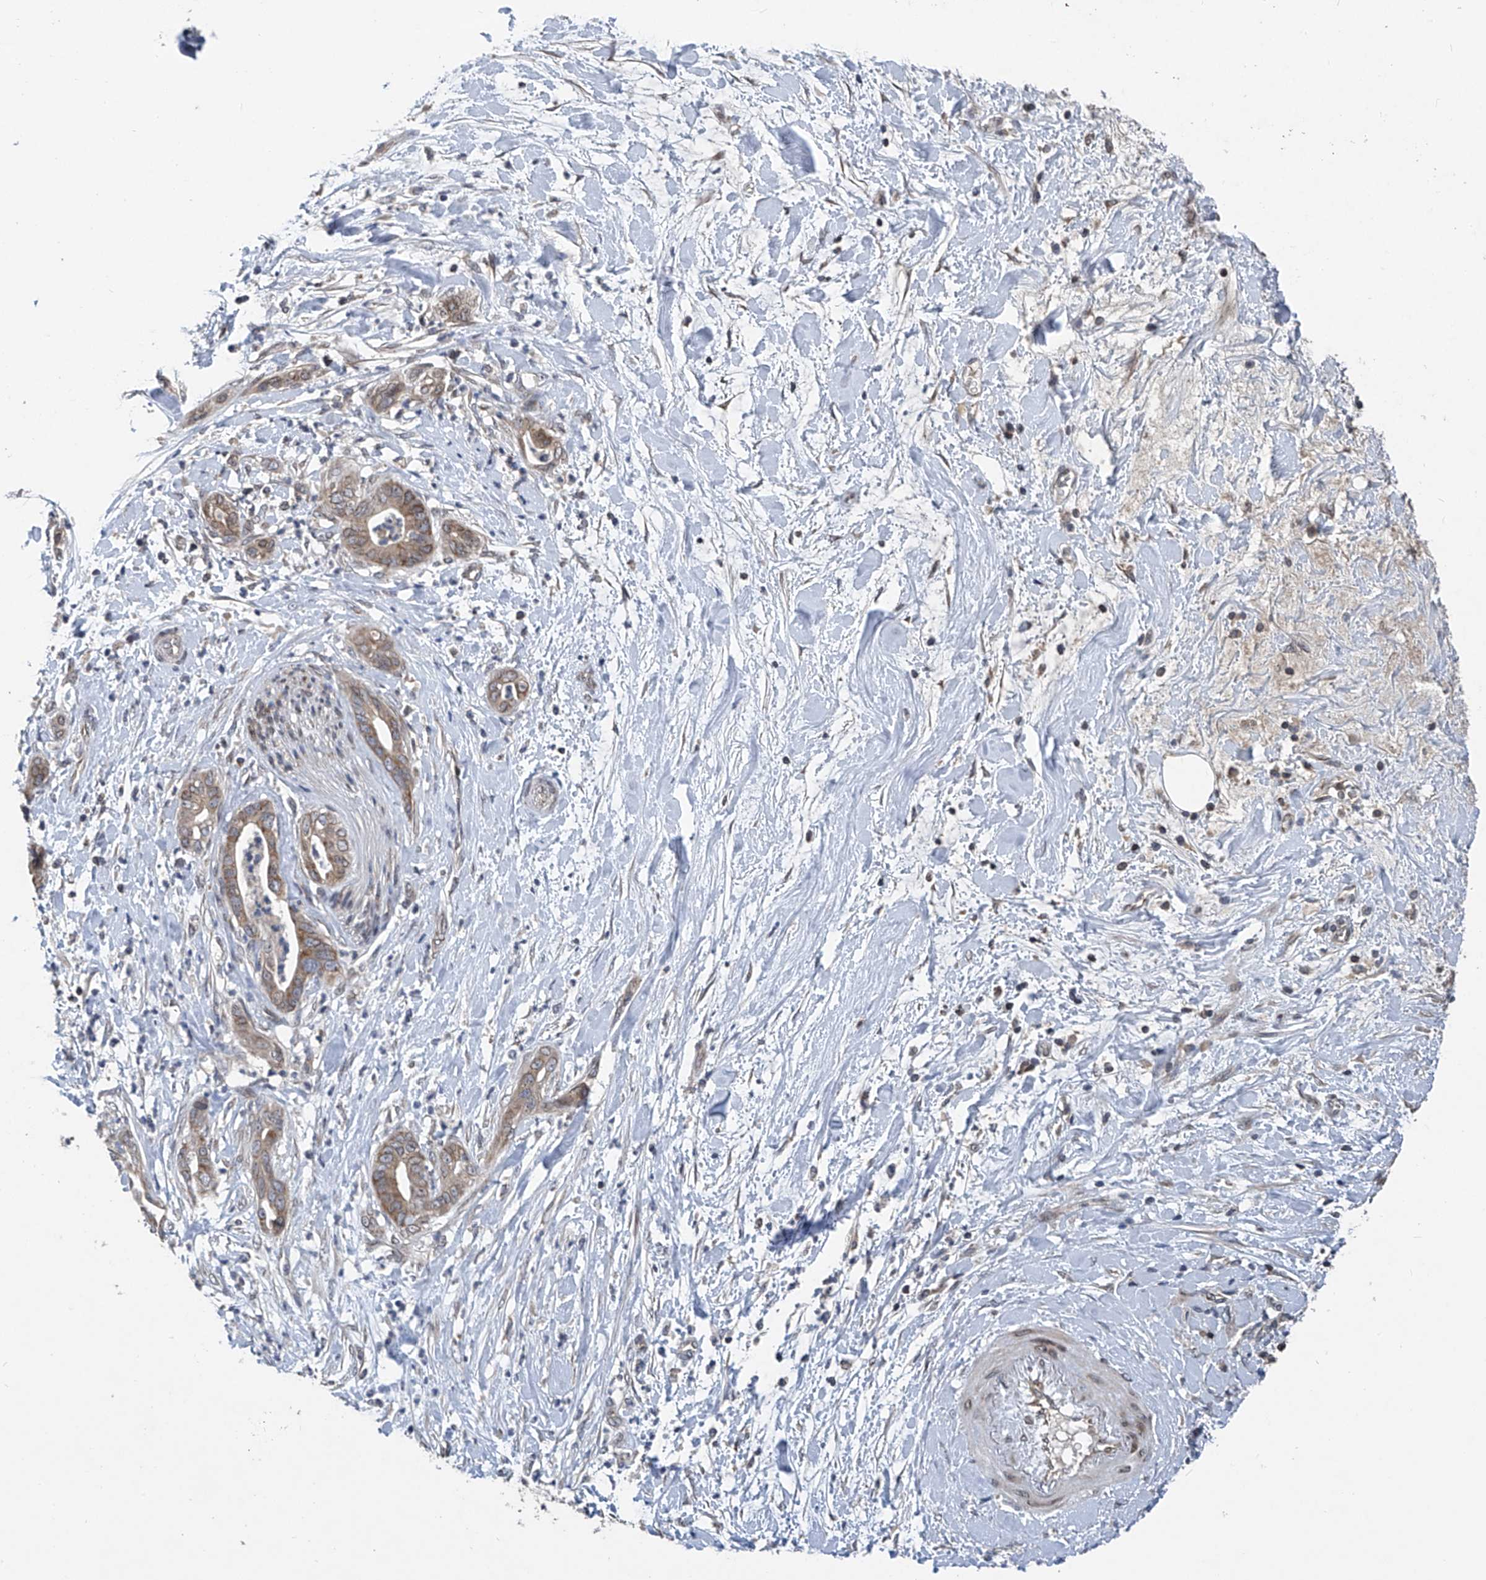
{"staining": {"intensity": "weak", "quantity": ">75%", "location": "cytoplasmic/membranous"}, "tissue": "pancreatic cancer", "cell_type": "Tumor cells", "image_type": "cancer", "snomed": [{"axis": "morphology", "description": "Adenocarcinoma, NOS"}, {"axis": "topography", "description": "Pancreas"}], "caption": "Human adenocarcinoma (pancreatic) stained with a protein marker reveals weak staining in tumor cells.", "gene": "BCKDHB", "patient": {"sex": "female", "age": 78}}